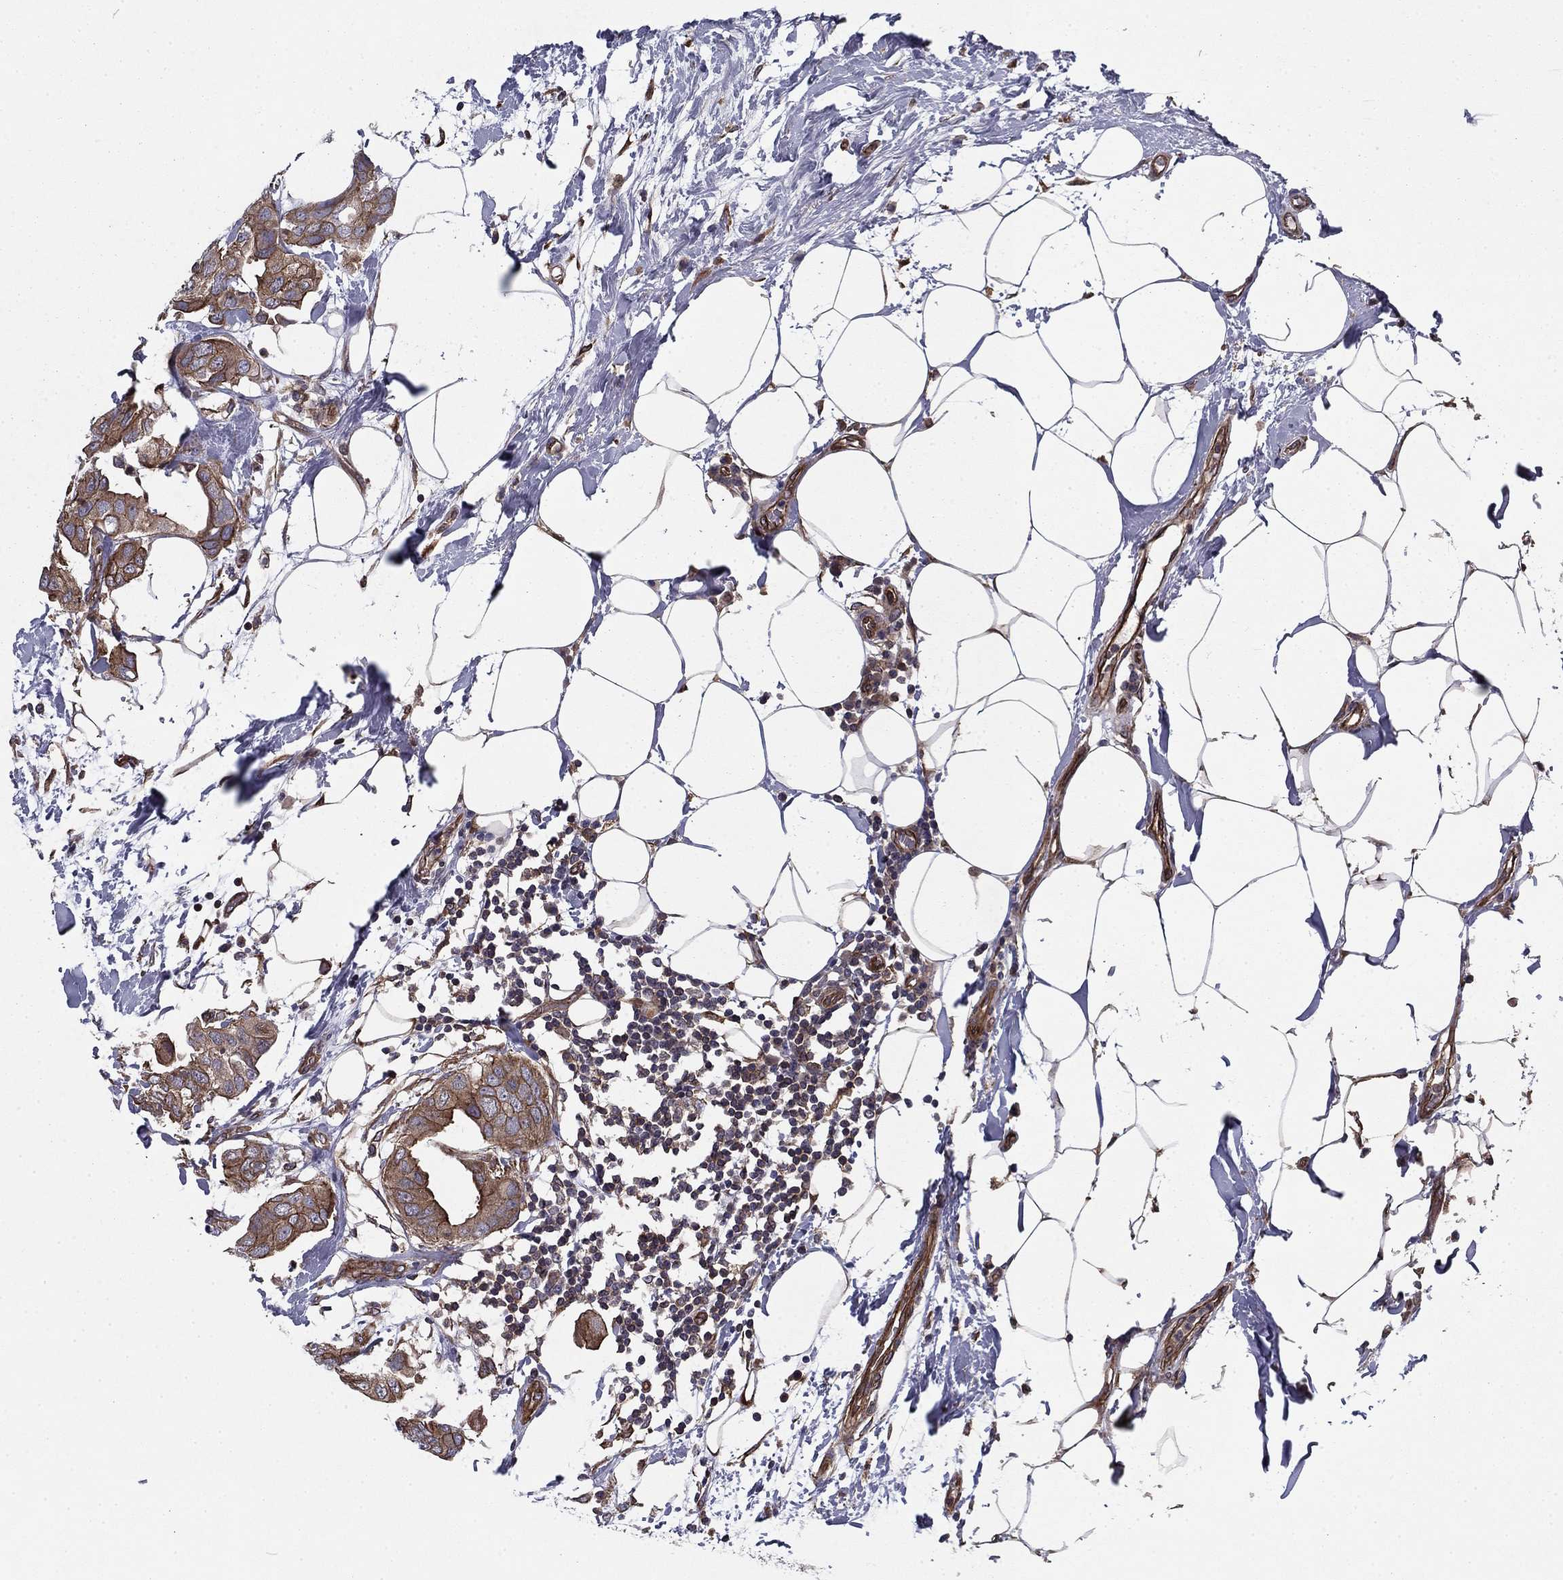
{"staining": {"intensity": "strong", "quantity": "<25%", "location": "cytoplasmic/membranous"}, "tissue": "breast cancer", "cell_type": "Tumor cells", "image_type": "cancer", "snomed": [{"axis": "morphology", "description": "Normal tissue, NOS"}, {"axis": "morphology", "description": "Duct carcinoma"}, {"axis": "topography", "description": "Breast"}], "caption": "This histopathology image displays immunohistochemistry staining of human breast invasive ductal carcinoma, with medium strong cytoplasmic/membranous expression in approximately <25% of tumor cells.", "gene": "SHMT1", "patient": {"sex": "female", "age": 40}}